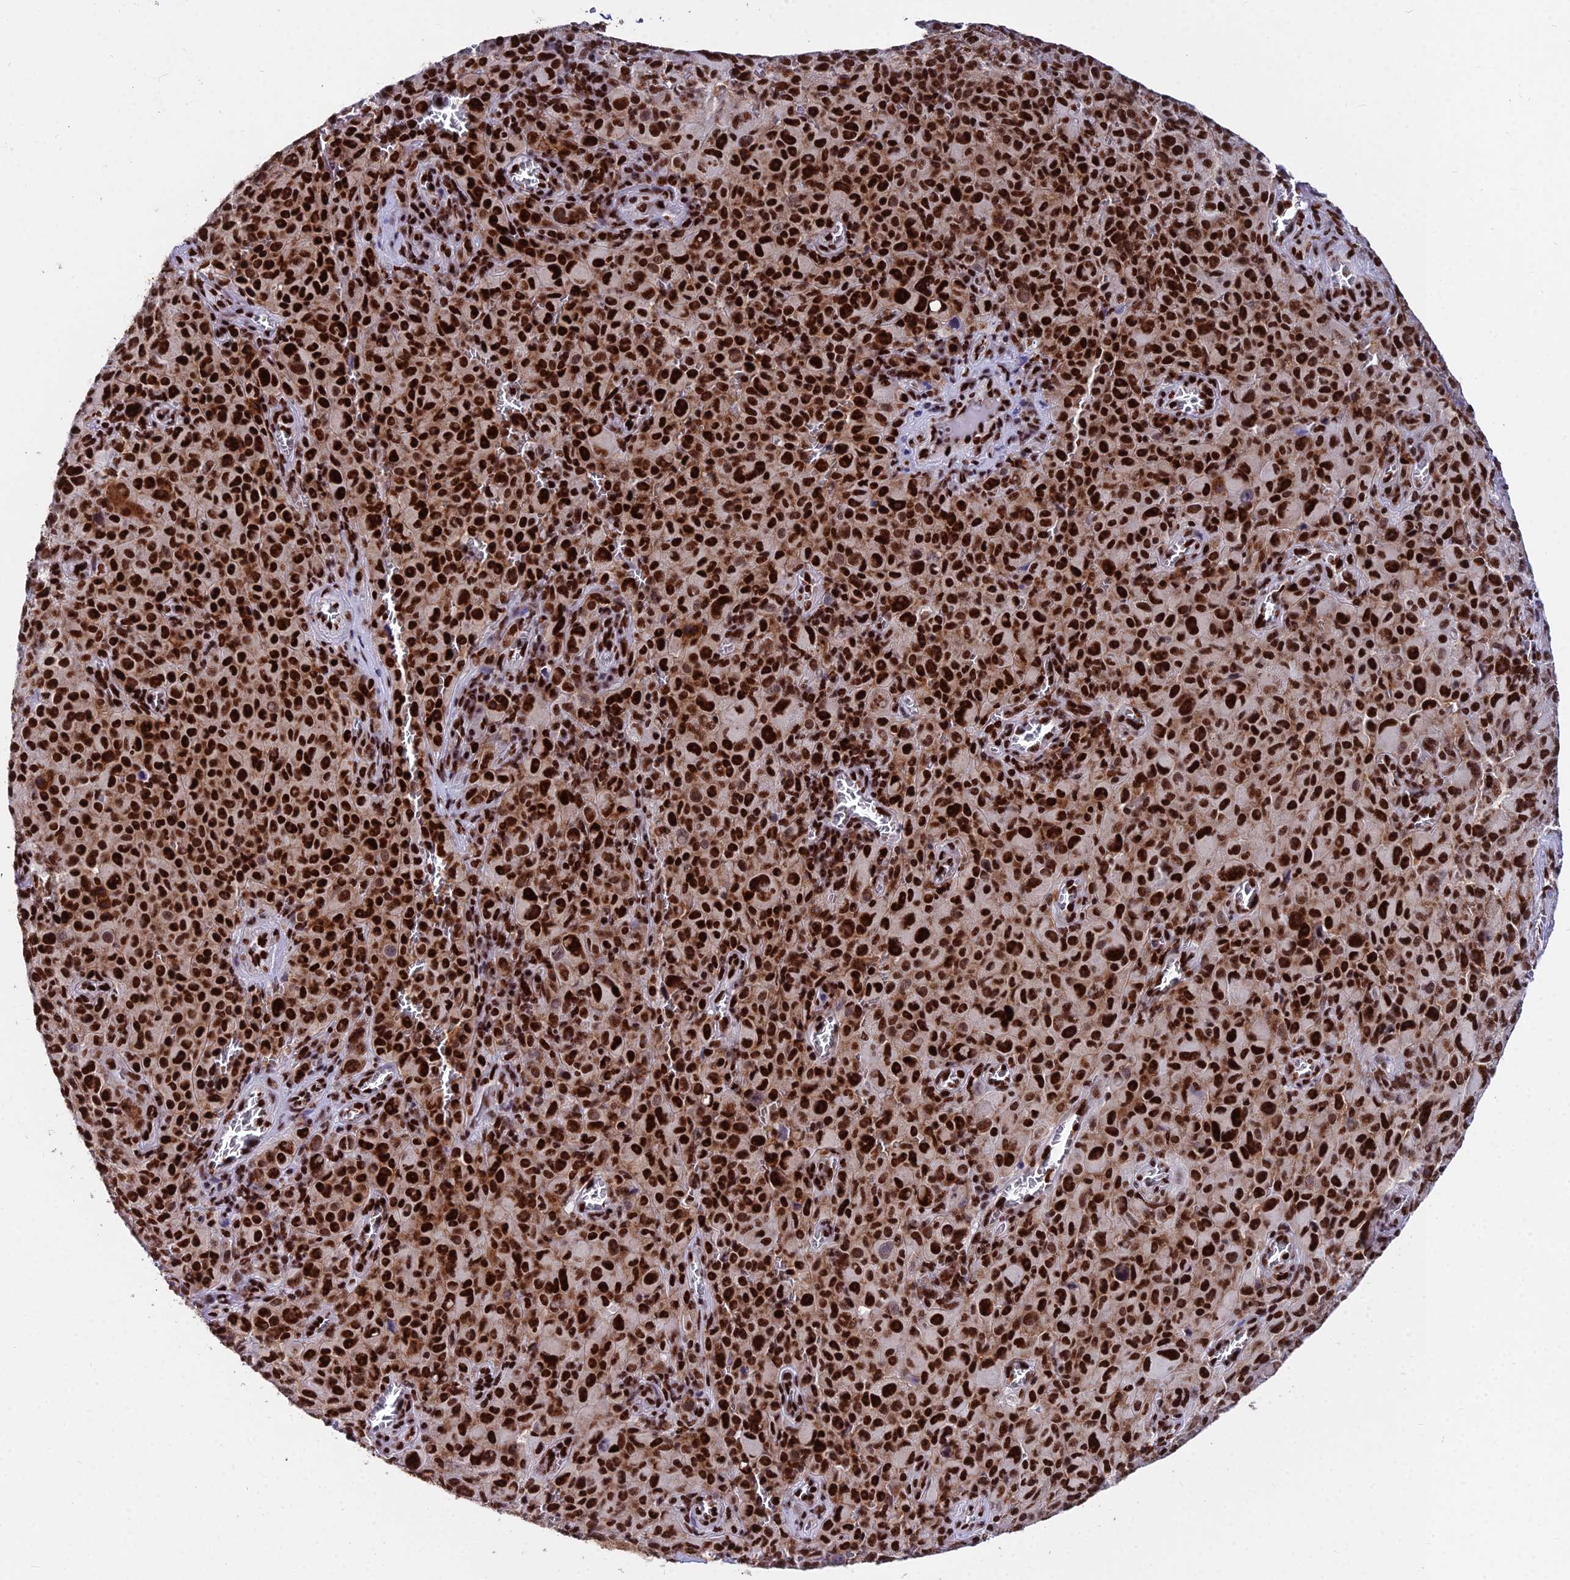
{"staining": {"intensity": "strong", "quantity": ">75%", "location": "nuclear"}, "tissue": "melanoma", "cell_type": "Tumor cells", "image_type": "cancer", "snomed": [{"axis": "morphology", "description": "Malignant melanoma, NOS"}, {"axis": "topography", "description": "Skin"}], "caption": "The micrograph shows immunohistochemical staining of melanoma. There is strong nuclear expression is identified in approximately >75% of tumor cells.", "gene": "HNRNPH1", "patient": {"sex": "female", "age": 82}}